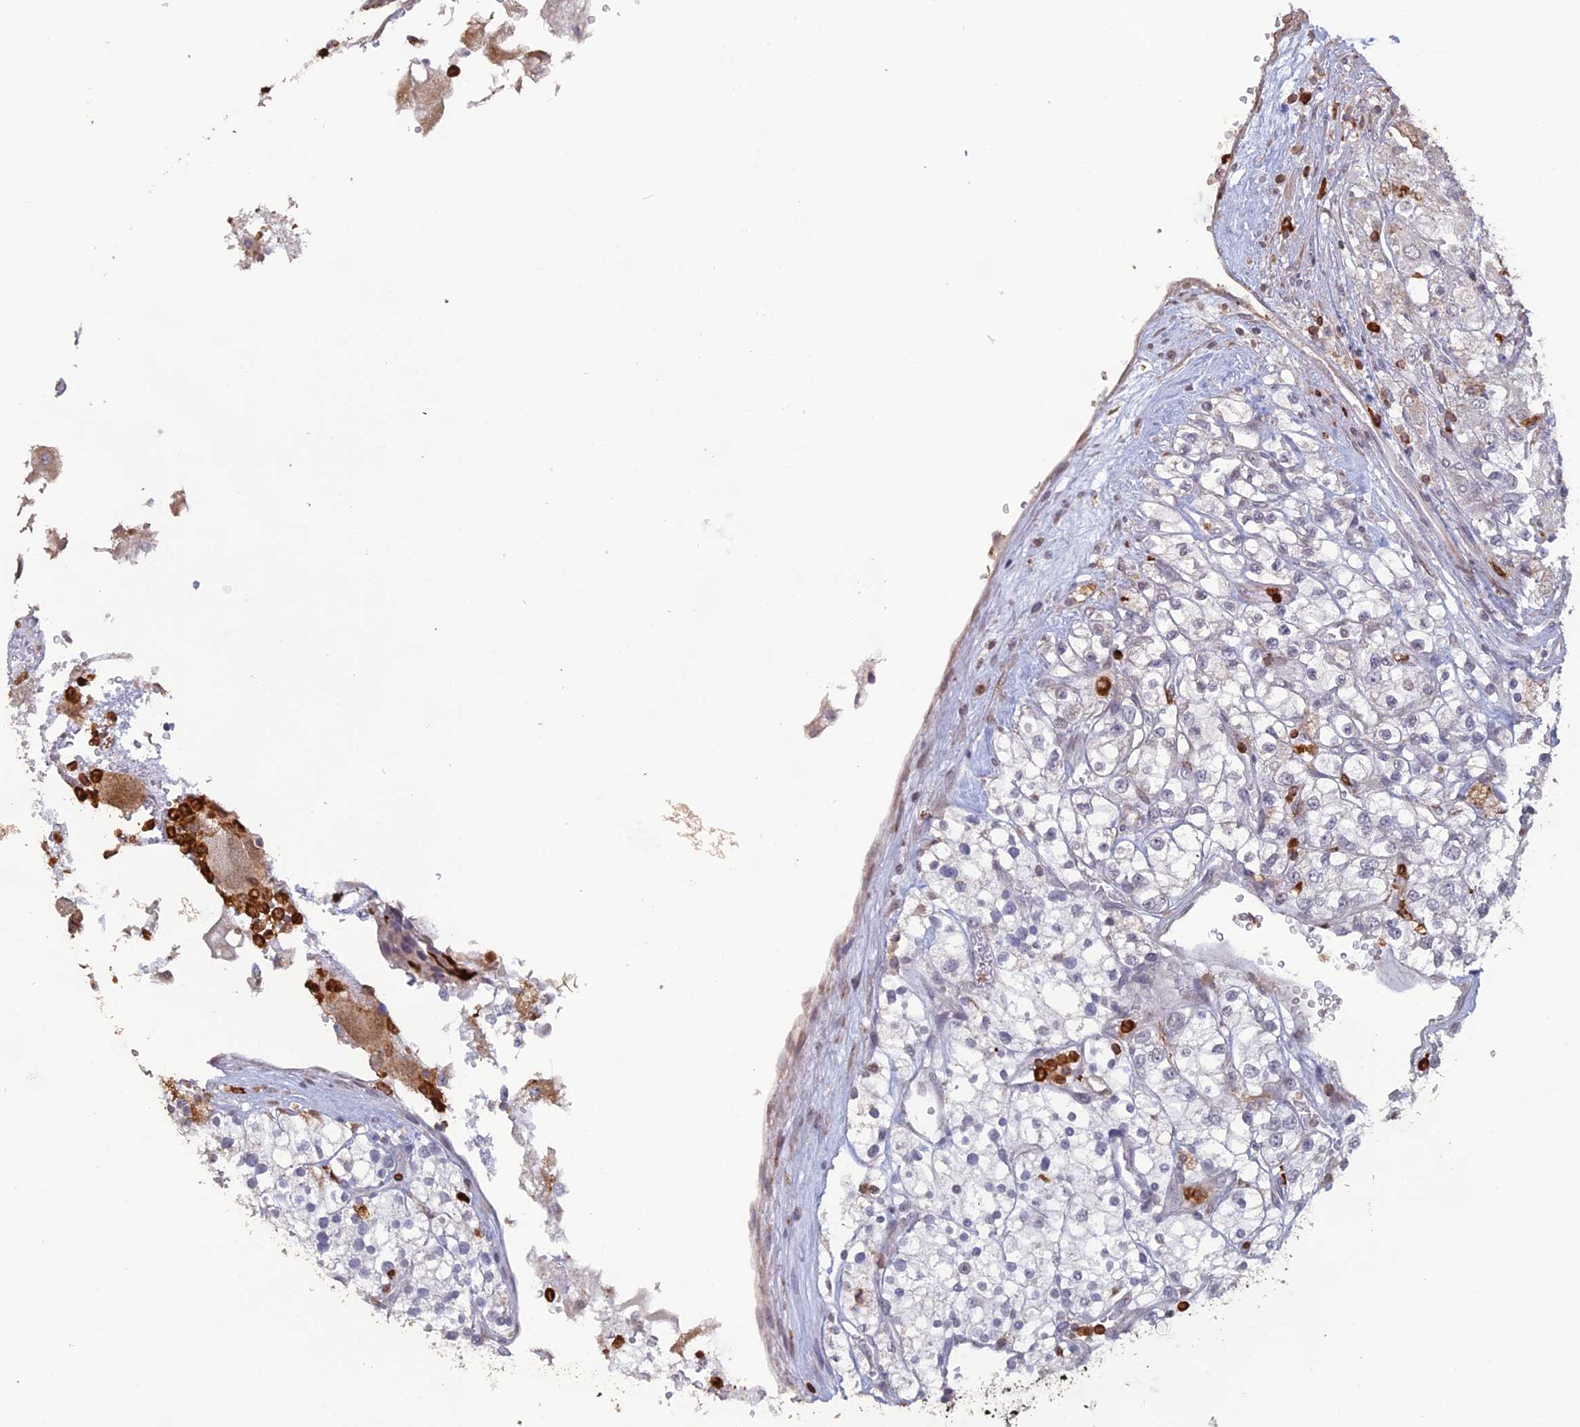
{"staining": {"intensity": "negative", "quantity": "none", "location": "none"}, "tissue": "renal cancer", "cell_type": "Tumor cells", "image_type": "cancer", "snomed": [{"axis": "morphology", "description": "Adenocarcinoma, NOS"}, {"axis": "topography", "description": "Kidney"}], "caption": "Tumor cells are negative for brown protein staining in renal adenocarcinoma.", "gene": "APOBR", "patient": {"sex": "male", "age": 80}}